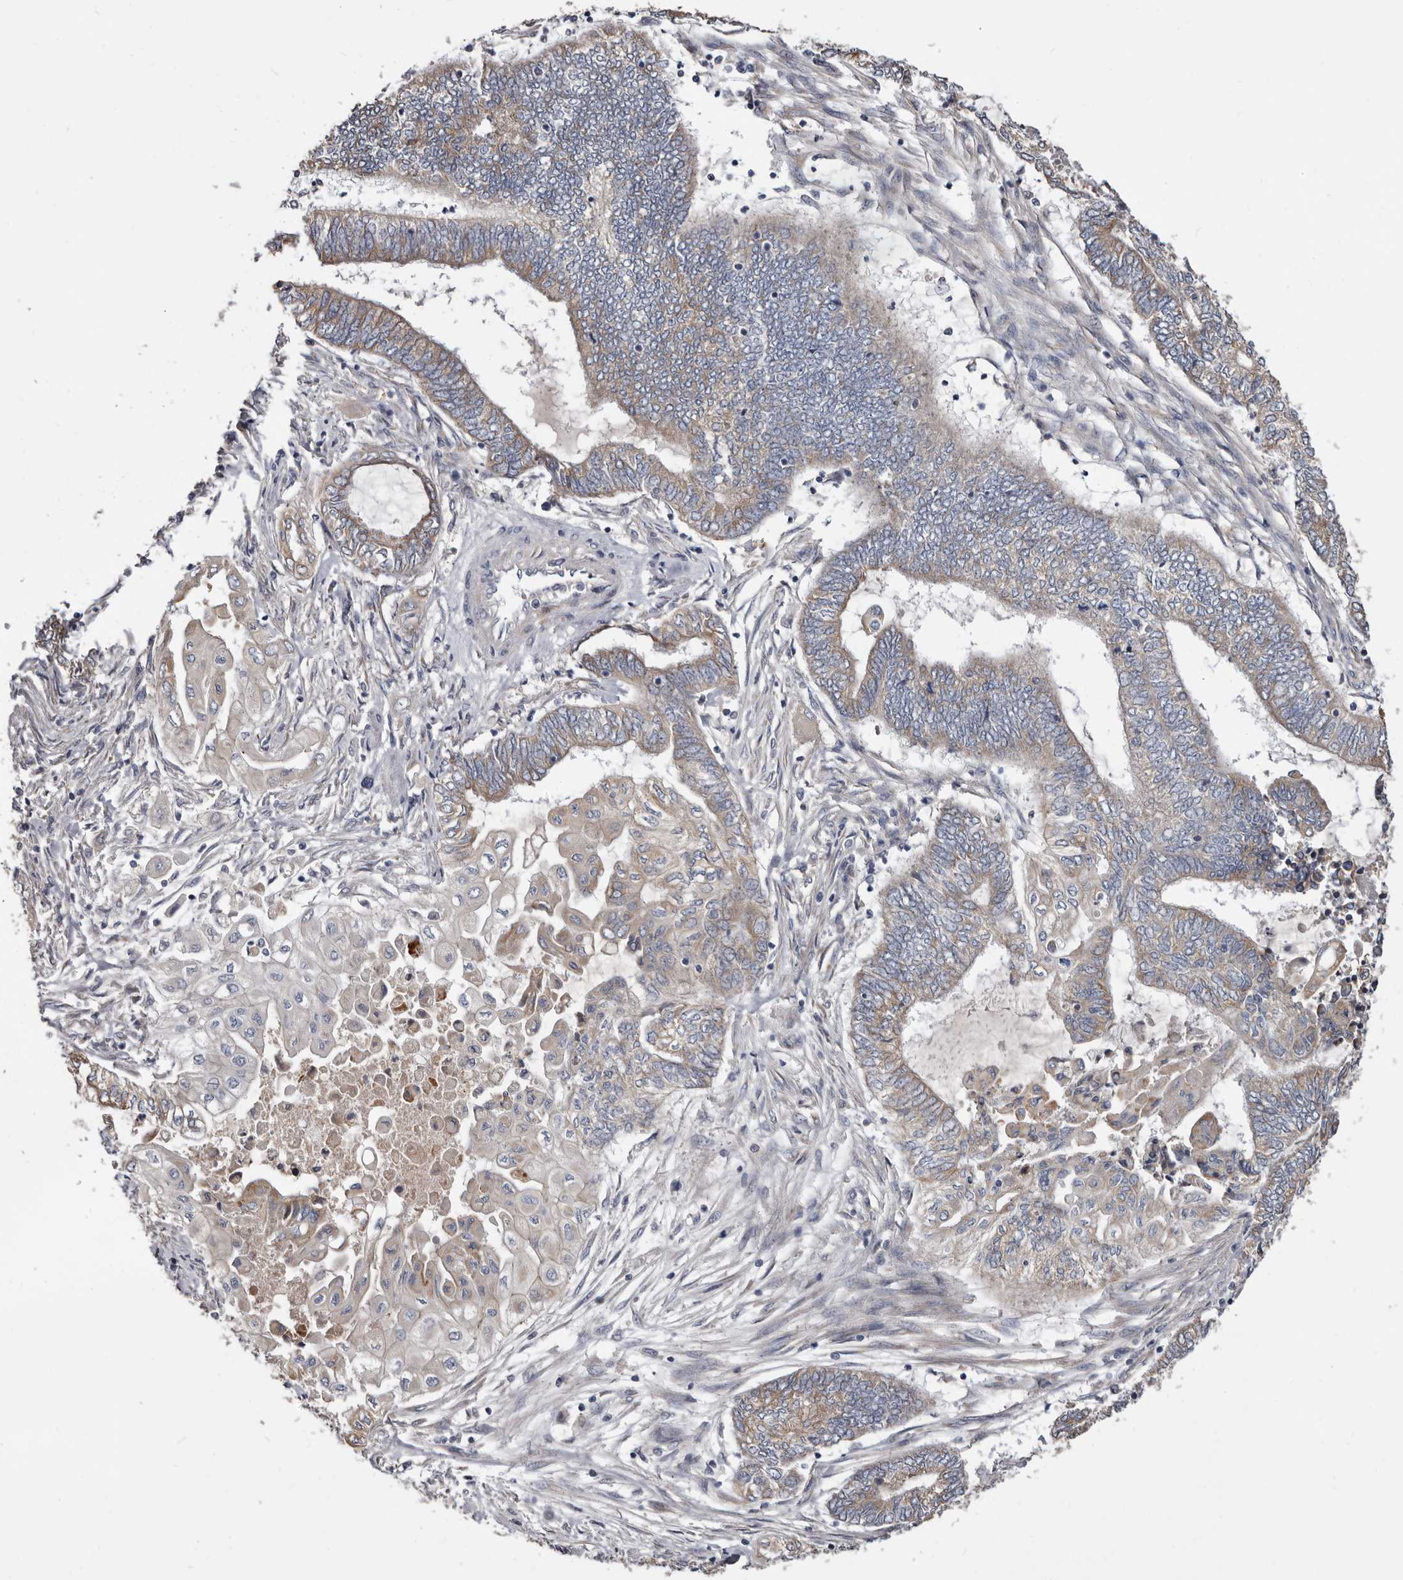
{"staining": {"intensity": "weak", "quantity": "<25%", "location": "cytoplasmic/membranous"}, "tissue": "endometrial cancer", "cell_type": "Tumor cells", "image_type": "cancer", "snomed": [{"axis": "morphology", "description": "Adenocarcinoma, NOS"}, {"axis": "topography", "description": "Uterus"}, {"axis": "topography", "description": "Endometrium"}], "caption": "Immunohistochemistry of human endometrial adenocarcinoma demonstrates no expression in tumor cells.", "gene": "ASIC5", "patient": {"sex": "female", "age": 70}}